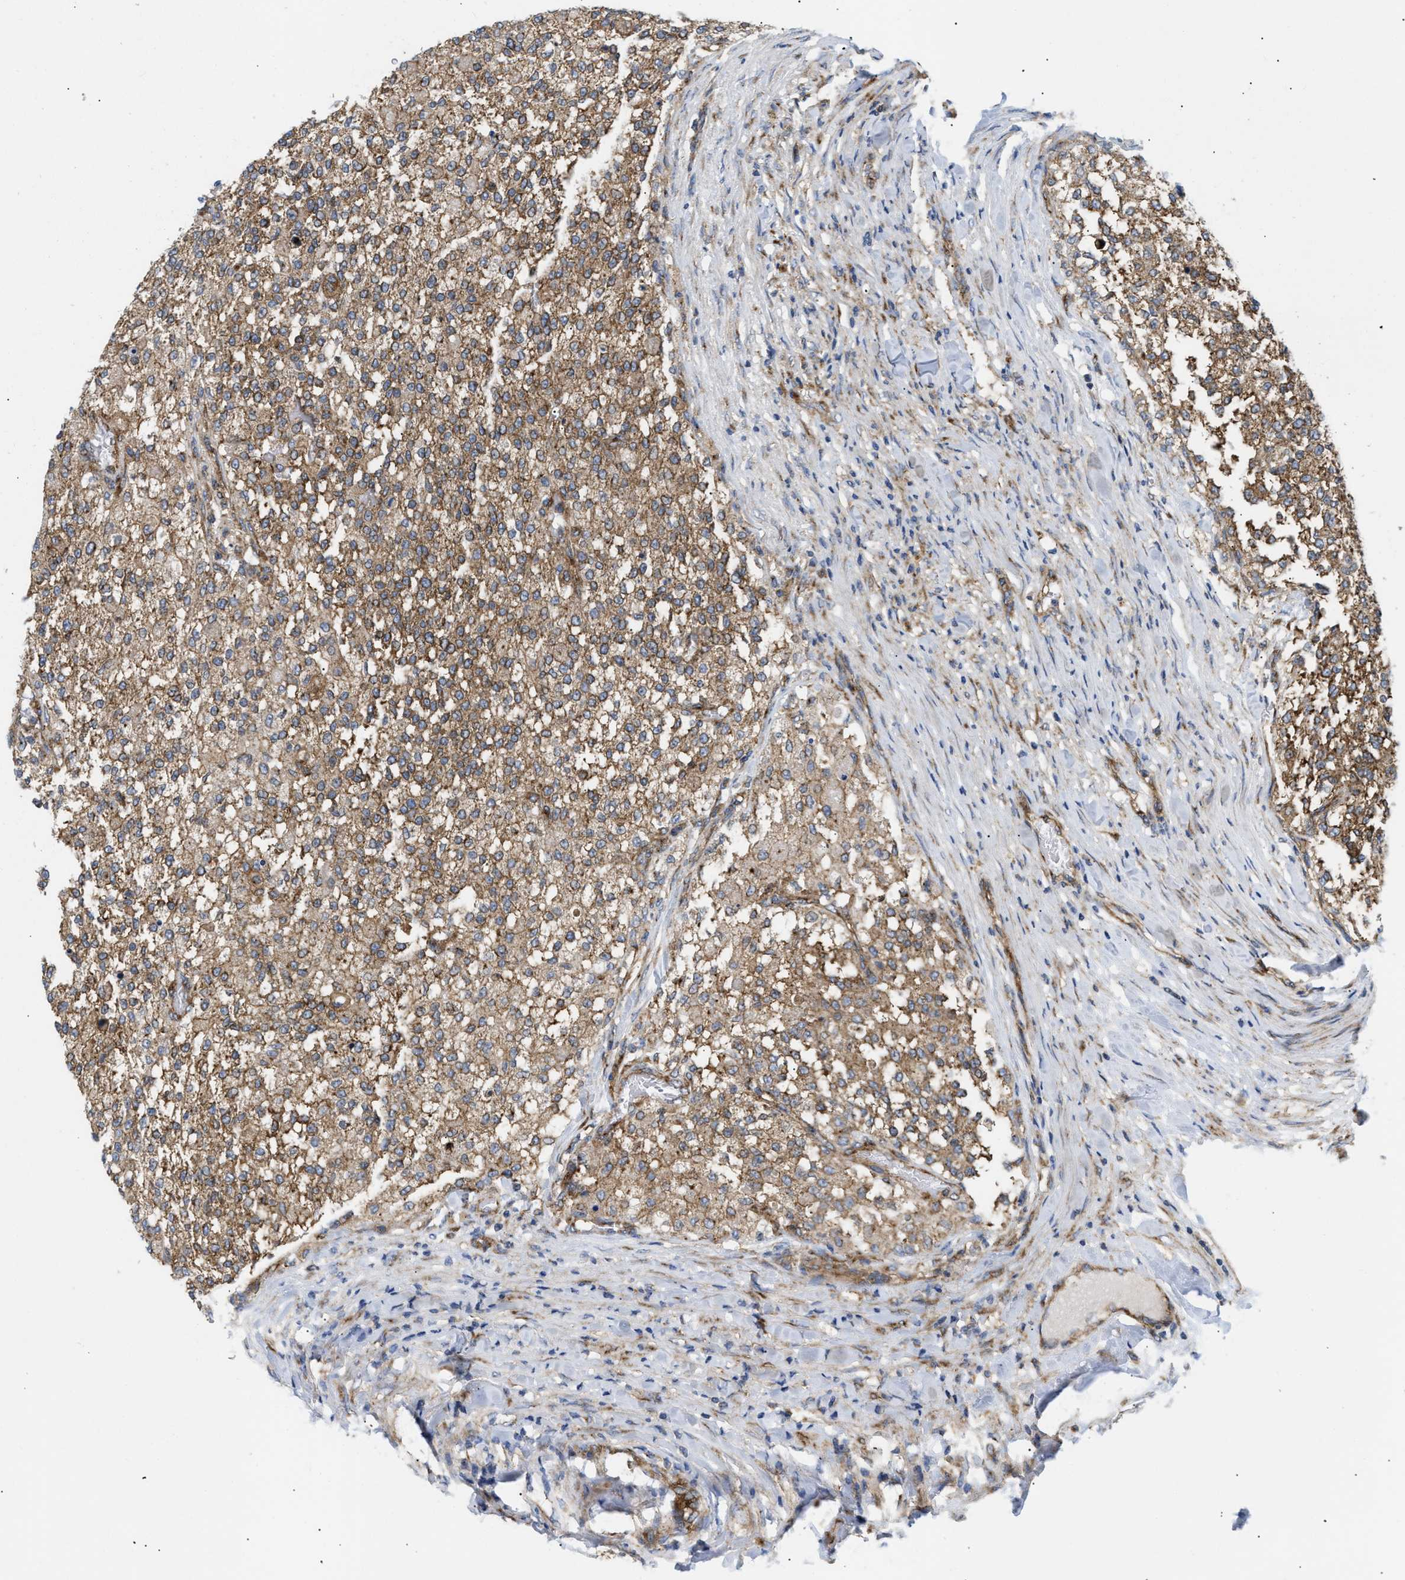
{"staining": {"intensity": "moderate", "quantity": ">75%", "location": "cytoplasmic/membranous"}, "tissue": "testis cancer", "cell_type": "Tumor cells", "image_type": "cancer", "snomed": [{"axis": "morphology", "description": "Seminoma, NOS"}, {"axis": "topography", "description": "Testis"}], "caption": "An immunohistochemistry (IHC) micrograph of neoplastic tissue is shown. Protein staining in brown highlights moderate cytoplasmic/membranous positivity in testis cancer (seminoma) within tumor cells. The protein of interest is shown in brown color, while the nuclei are stained blue.", "gene": "DCTN4", "patient": {"sex": "male", "age": 59}}